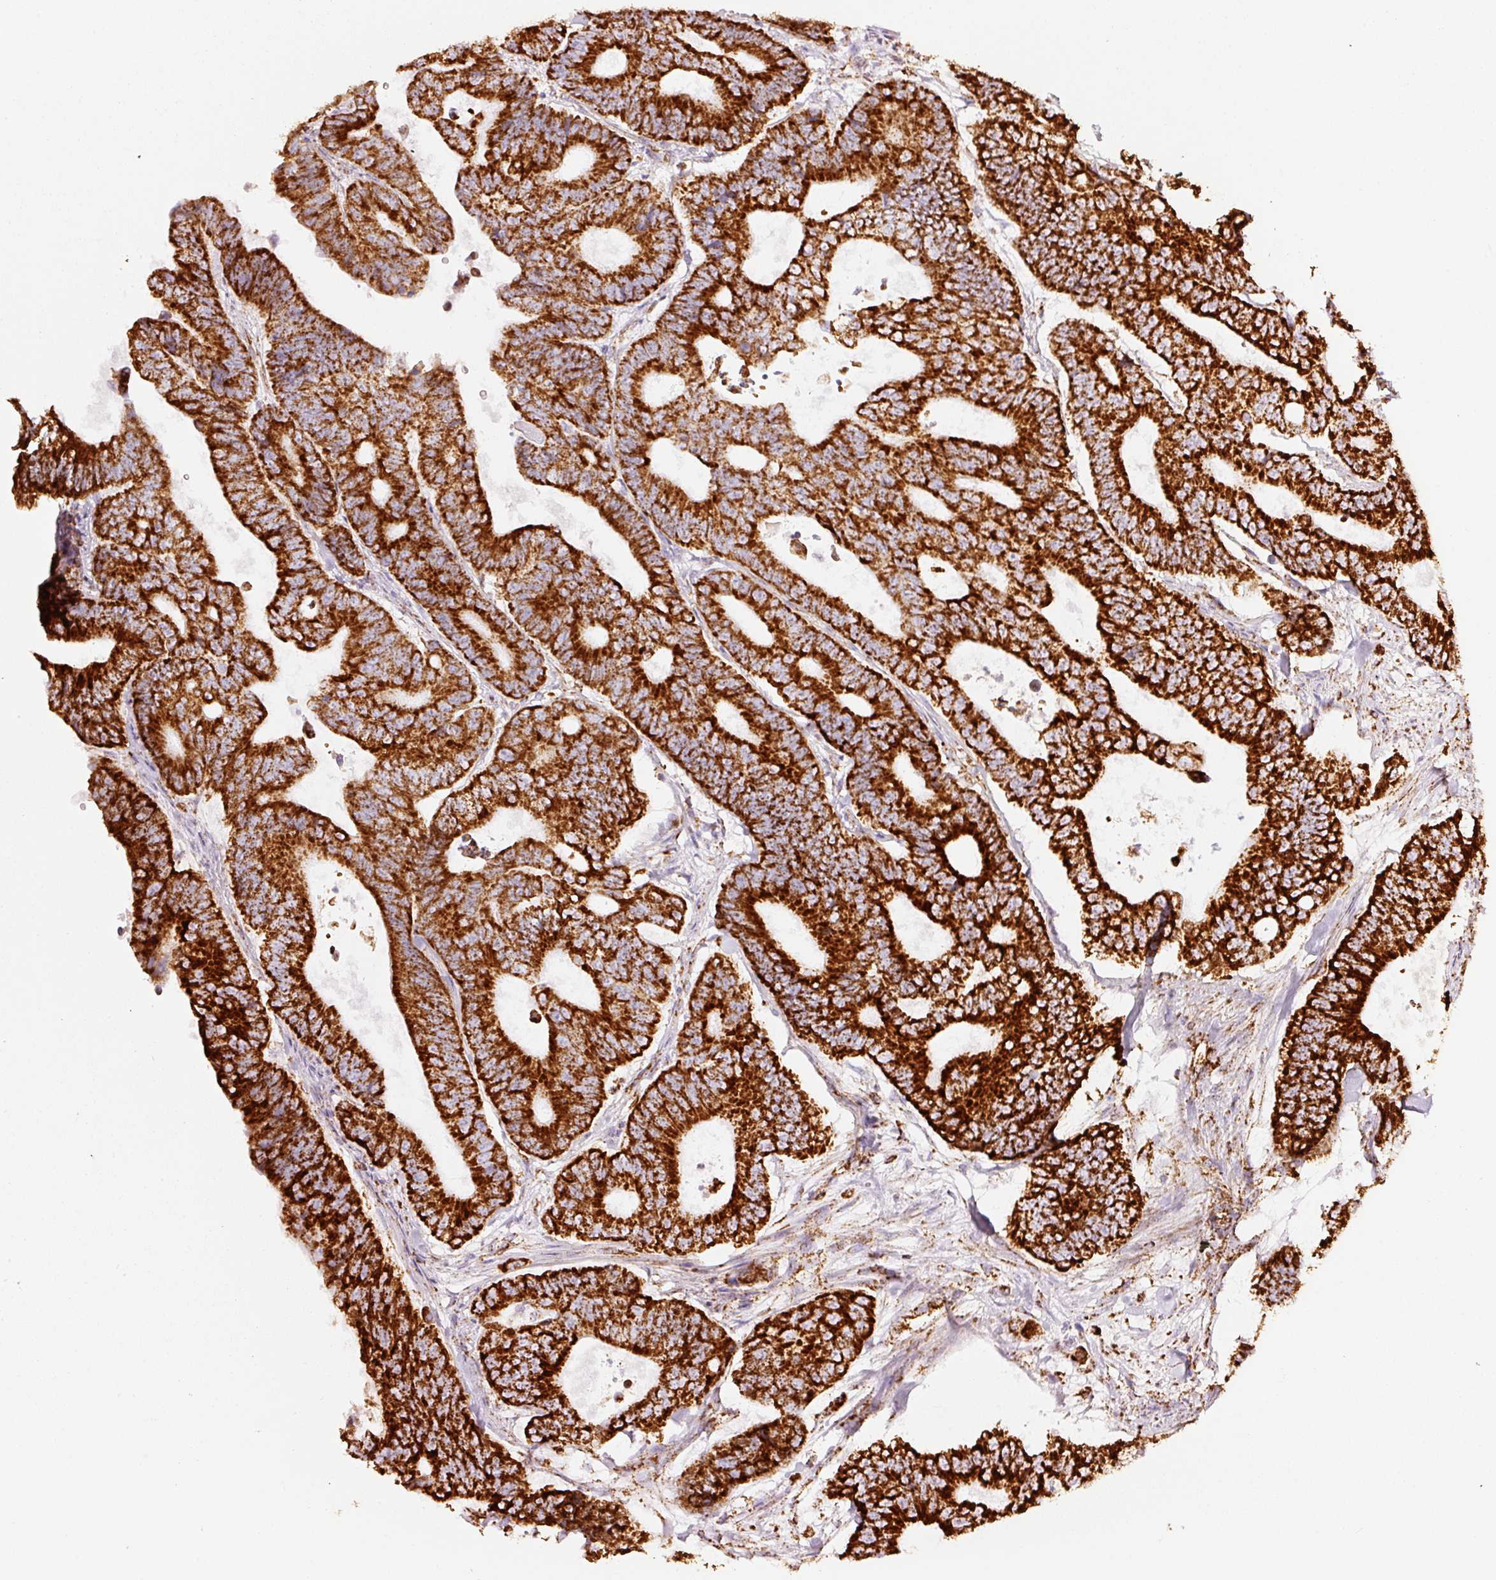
{"staining": {"intensity": "strong", "quantity": ">75%", "location": "cytoplasmic/membranous"}, "tissue": "colorectal cancer", "cell_type": "Tumor cells", "image_type": "cancer", "snomed": [{"axis": "morphology", "description": "Adenocarcinoma, NOS"}, {"axis": "topography", "description": "Colon"}], "caption": "Approximately >75% of tumor cells in colorectal cancer (adenocarcinoma) demonstrate strong cytoplasmic/membranous protein expression as visualized by brown immunohistochemical staining.", "gene": "MT-CO2", "patient": {"sex": "female", "age": 48}}